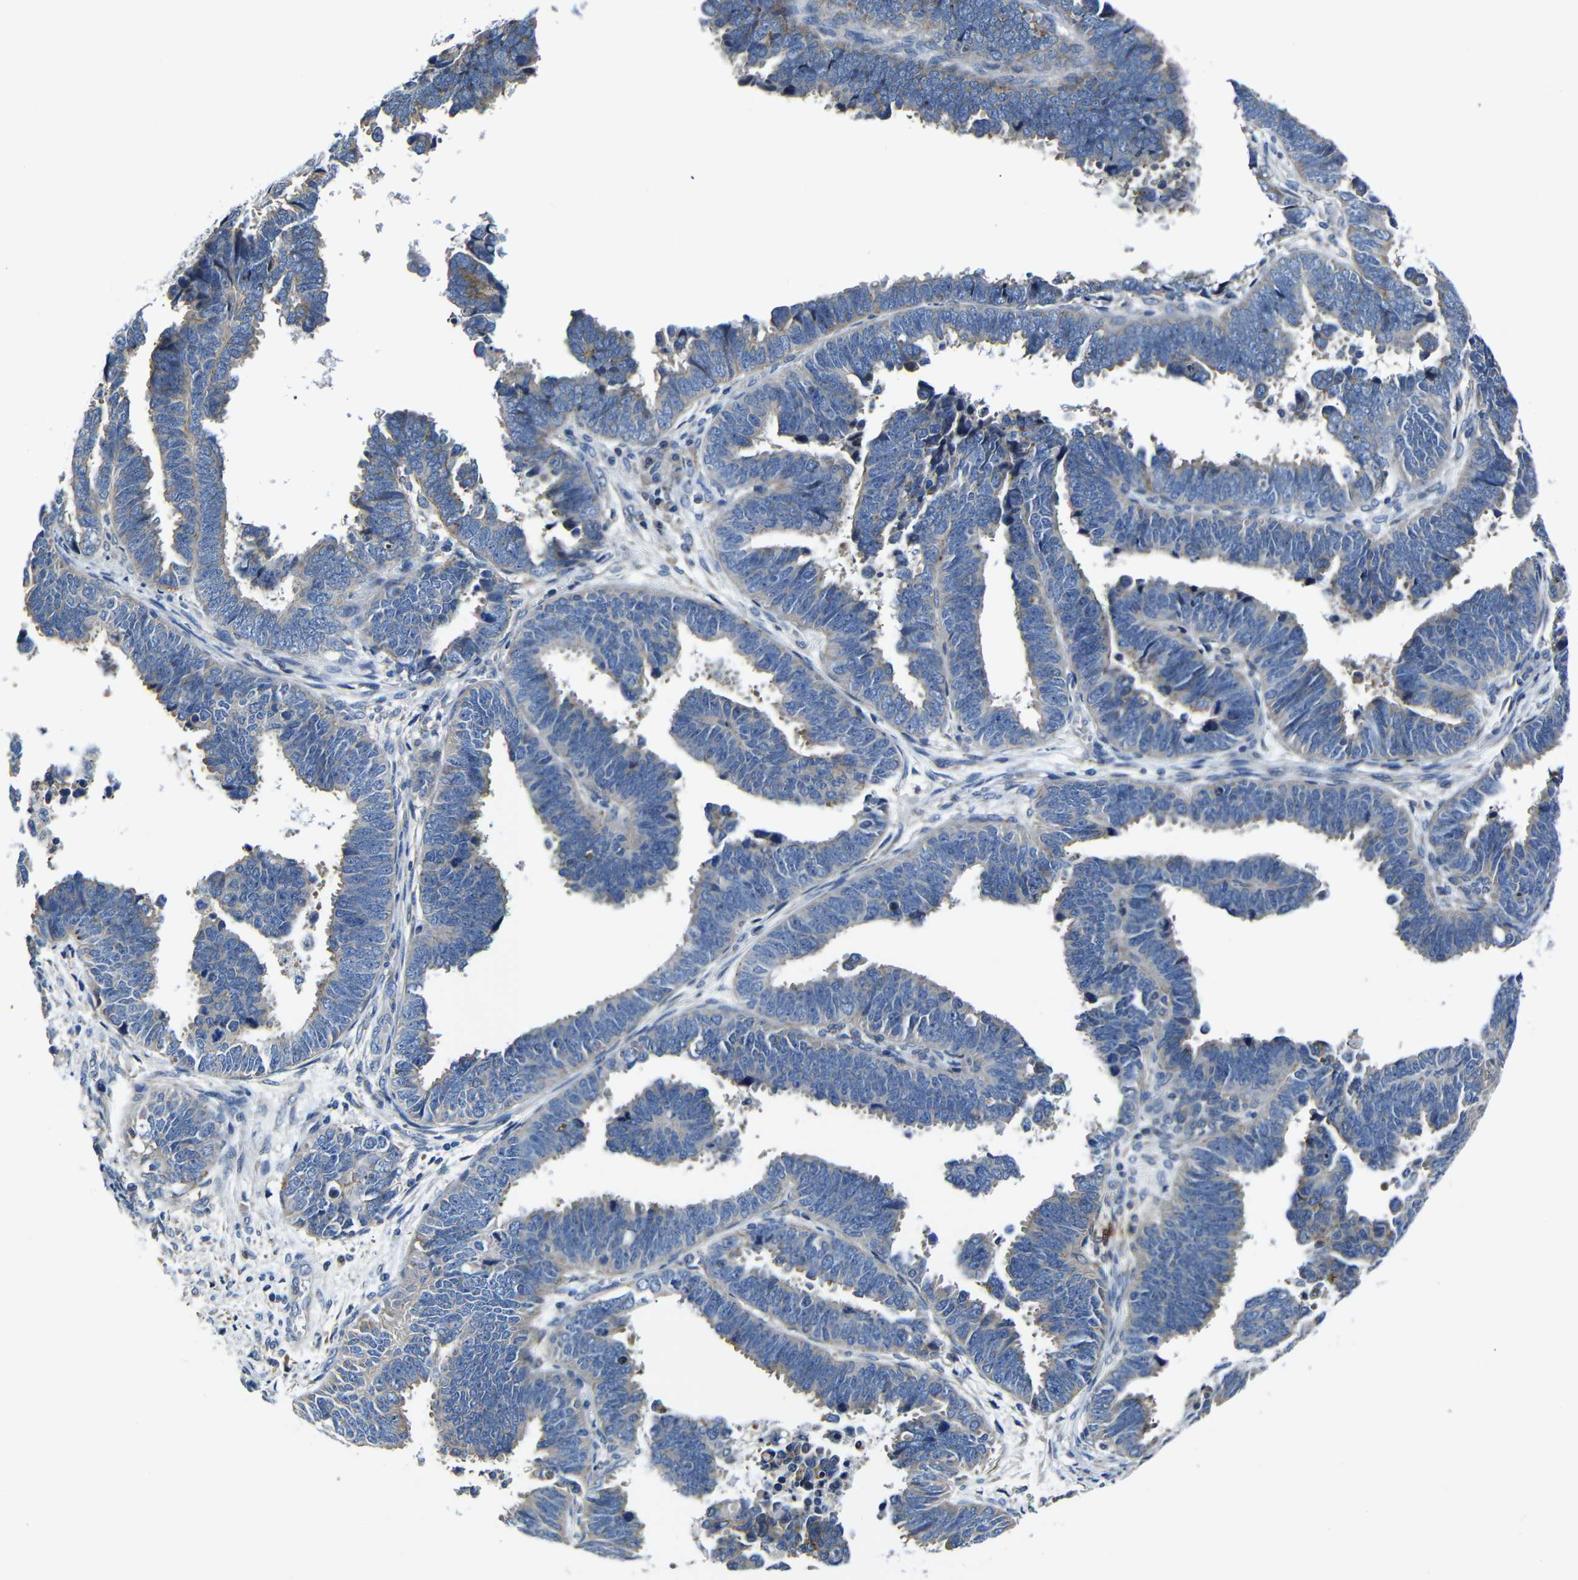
{"staining": {"intensity": "weak", "quantity": "25%-75%", "location": "cytoplasmic/membranous"}, "tissue": "endometrial cancer", "cell_type": "Tumor cells", "image_type": "cancer", "snomed": [{"axis": "morphology", "description": "Adenocarcinoma, NOS"}, {"axis": "topography", "description": "Endometrium"}], "caption": "Immunohistochemistry (IHC) of endometrial cancer (adenocarcinoma) shows low levels of weak cytoplasmic/membranous expression in about 25%-75% of tumor cells.", "gene": "AFDN", "patient": {"sex": "female", "age": 75}}